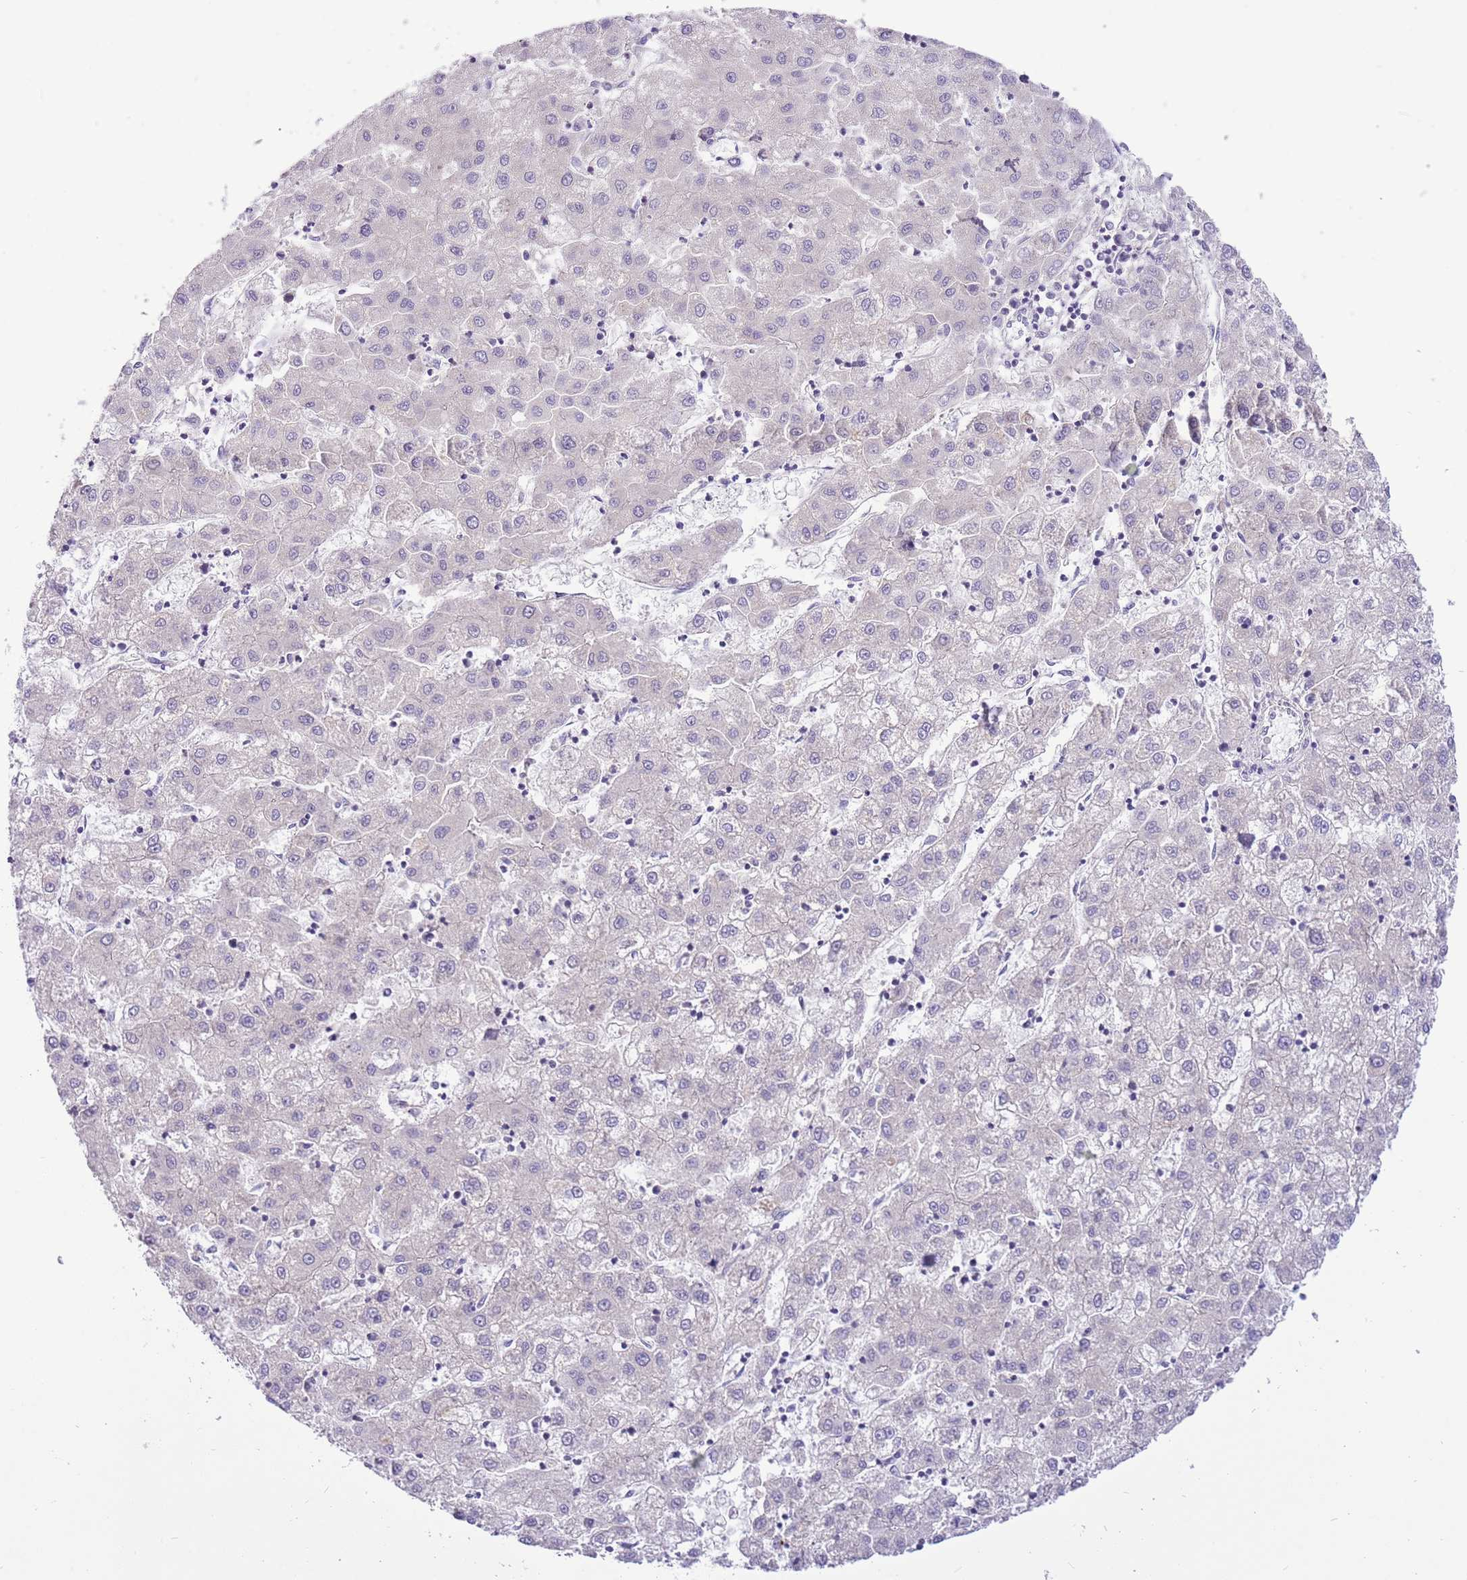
{"staining": {"intensity": "negative", "quantity": "none", "location": "none"}, "tissue": "liver cancer", "cell_type": "Tumor cells", "image_type": "cancer", "snomed": [{"axis": "morphology", "description": "Carcinoma, Hepatocellular, NOS"}, {"axis": "topography", "description": "Liver"}], "caption": "A histopathology image of human hepatocellular carcinoma (liver) is negative for staining in tumor cells.", "gene": "GLCE", "patient": {"sex": "male", "age": 72}}